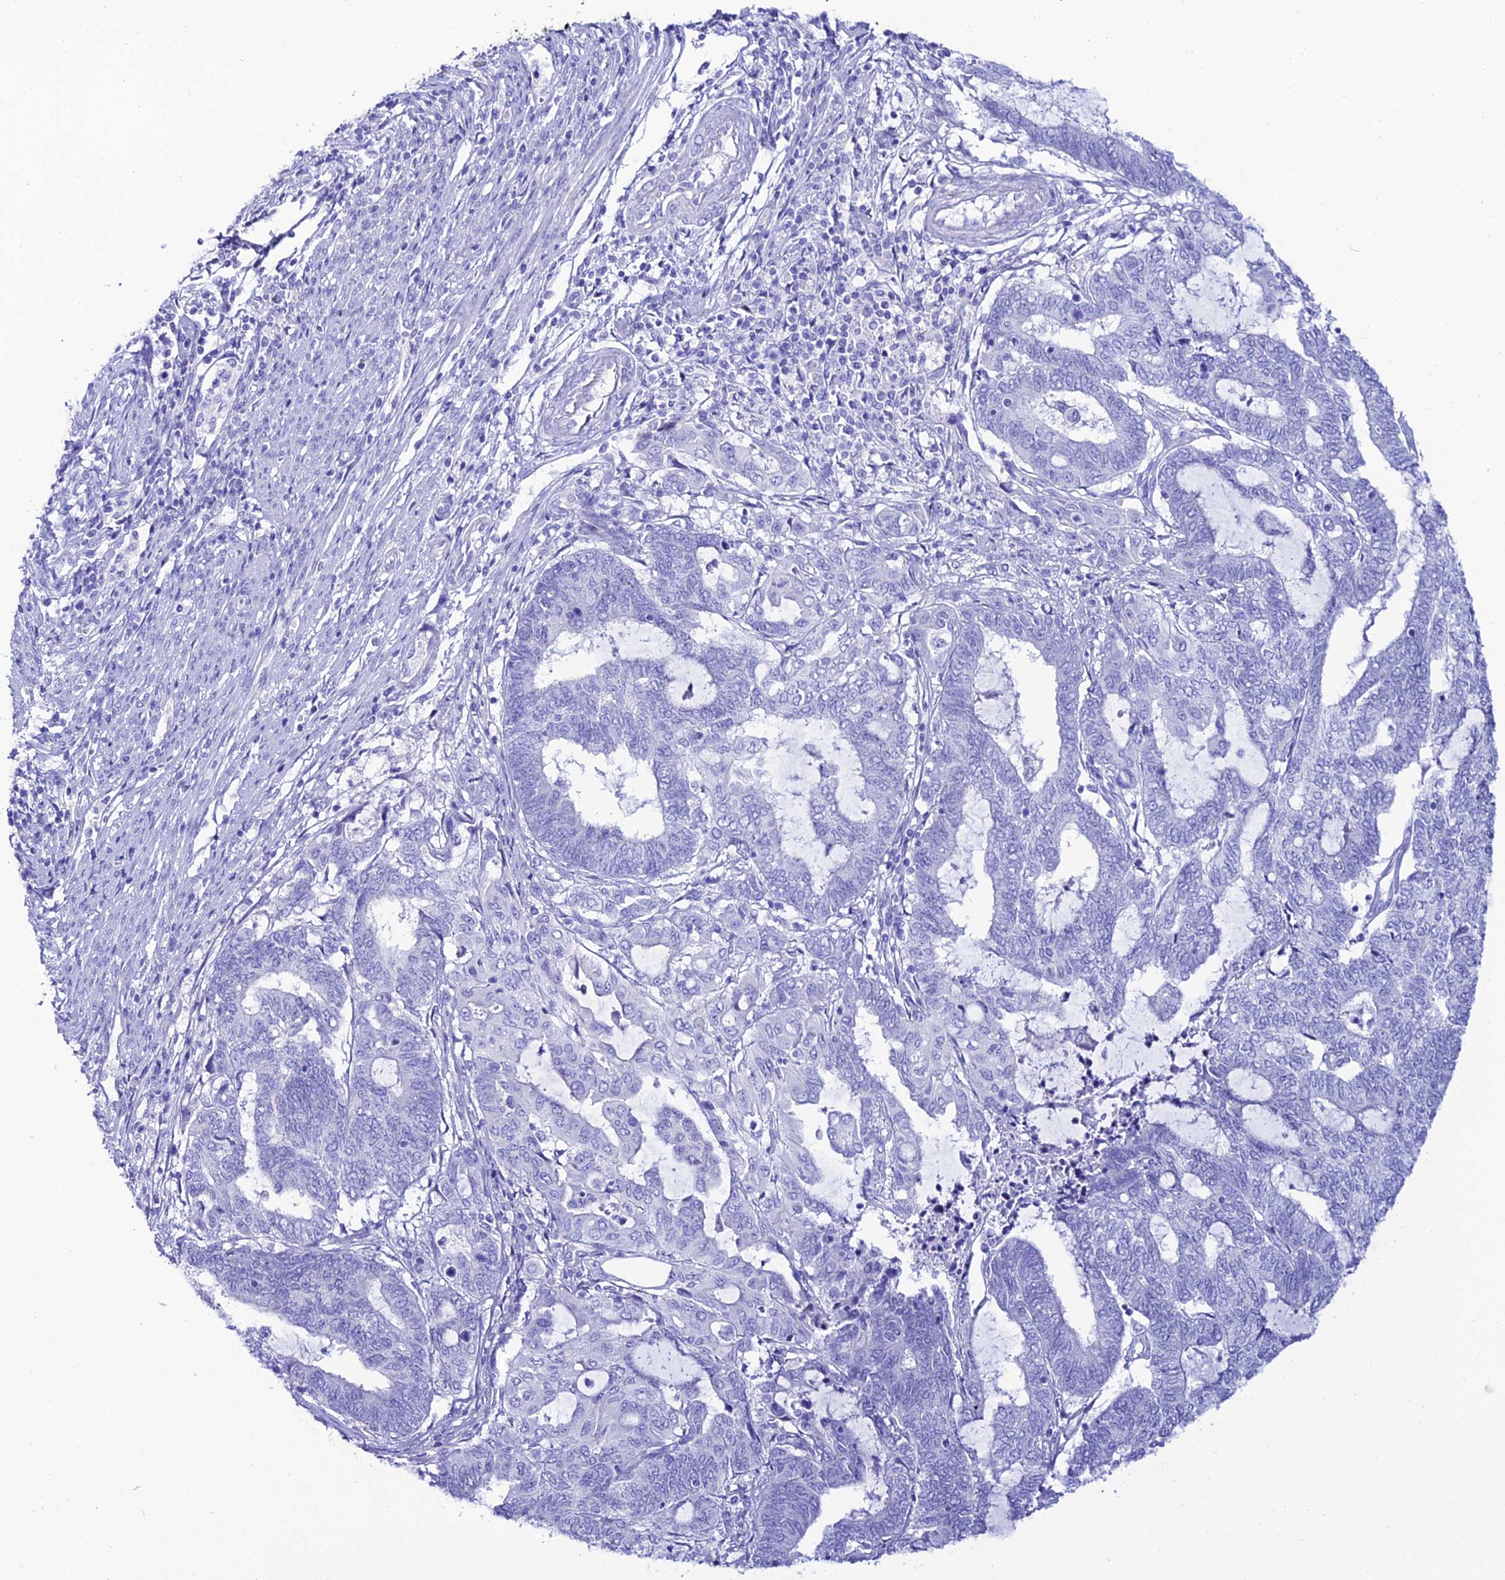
{"staining": {"intensity": "negative", "quantity": "none", "location": "none"}, "tissue": "endometrial cancer", "cell_type": "Tumor cells", "image_type": "cancer", "snomed": [{"axis": "morphology", "description": "Adenocarcinoma, NOS"}, {"axis": "topography", "description": "Uterus"}, {"axis": "topography", "description": "Endometrium"}], "caption": "The histopathology image shows no significant expression in tumor cells of endometrial cancer (adenocarcinoma).", "gene": "OR4D5", "patient": {"sex": "female", "age": 70}}